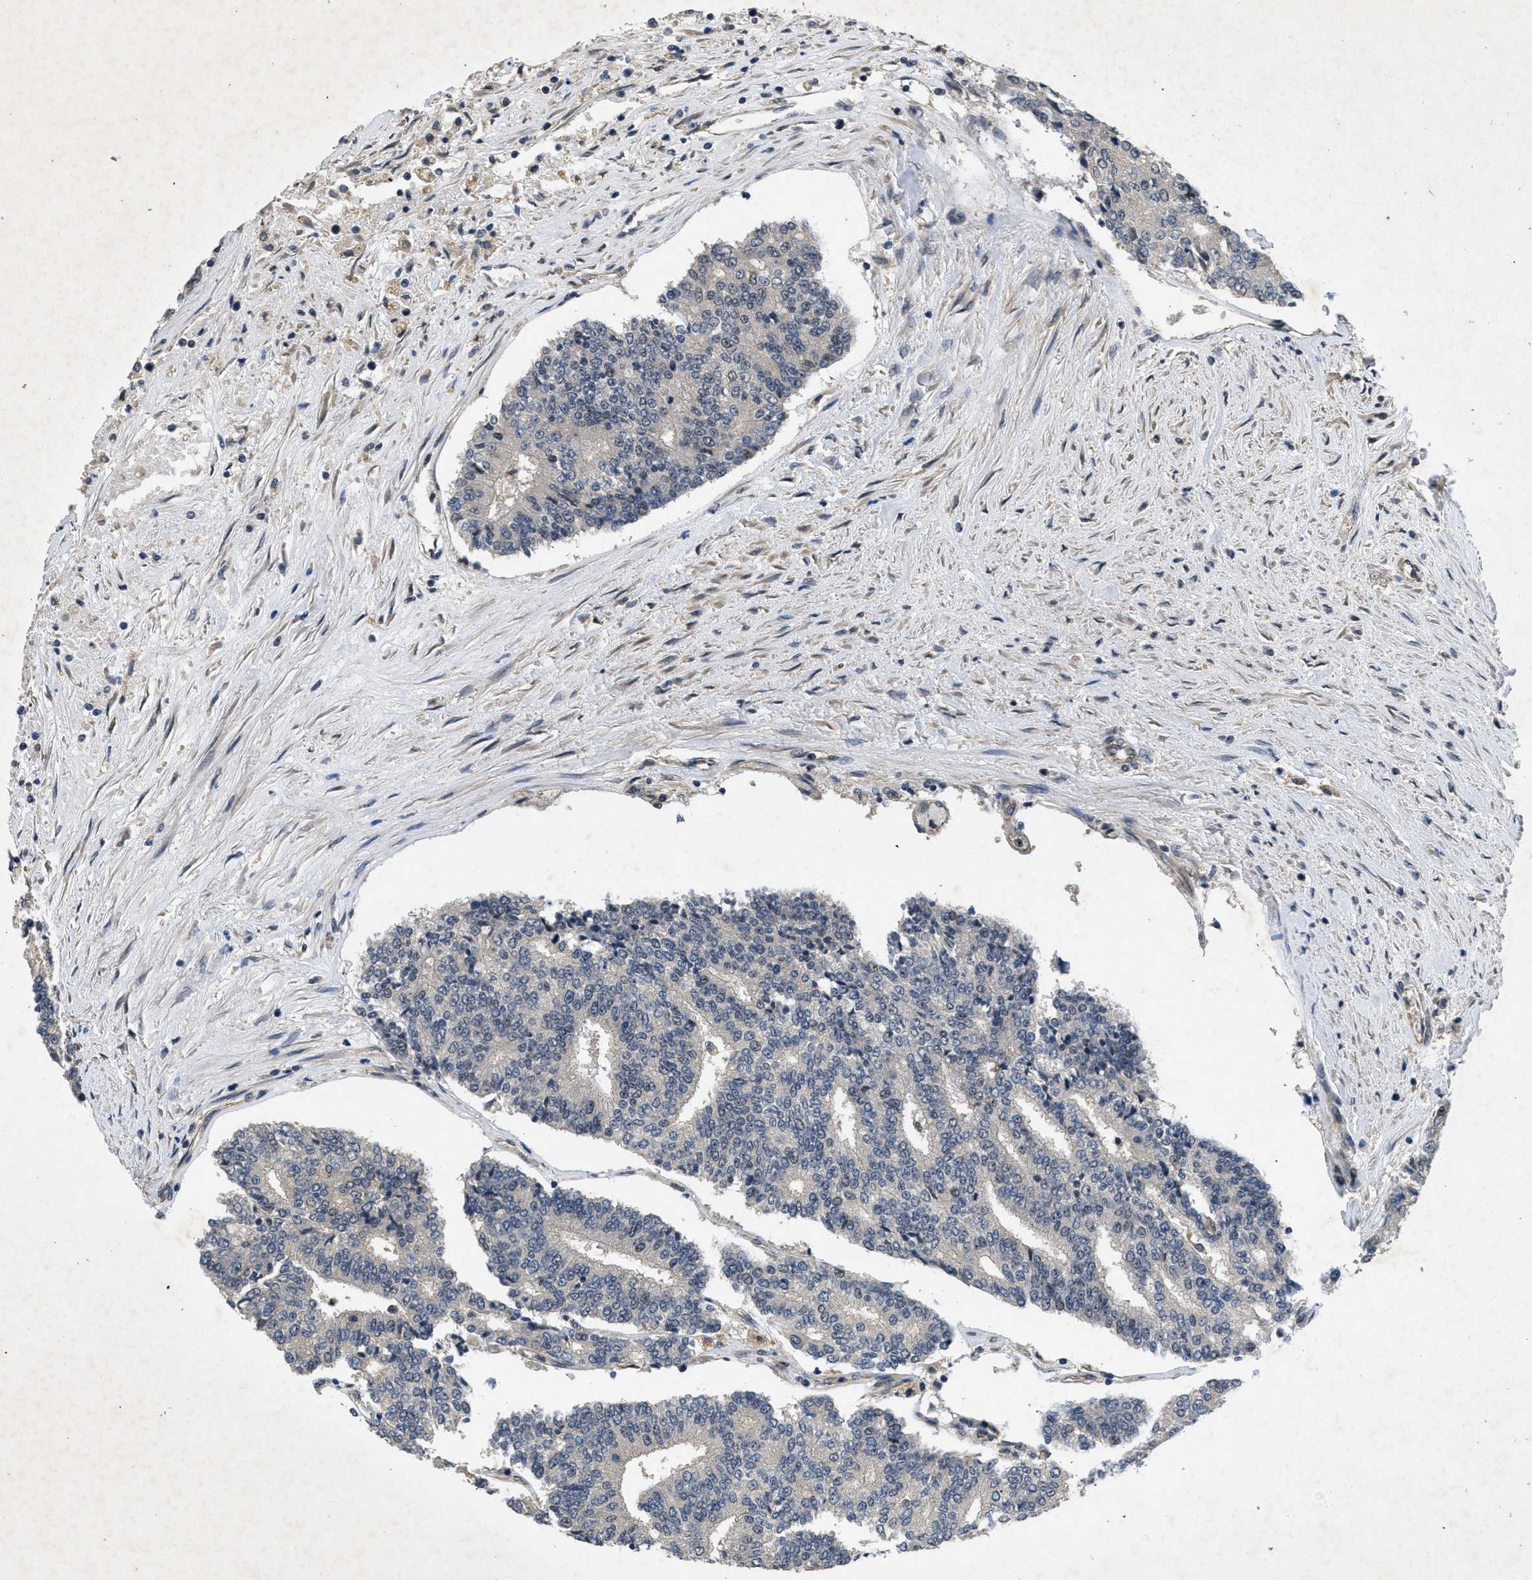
{"staining": {"intensity": "negative", "quantity": "none", "location": "none"}, "tissue": "prostate cancer", "cell_type": "Tumor cells", "image_type": "cancer", "snomed": [{"axis": "morphology", "description": "Normal tissue, NOS"}, {"axis": "morphology", "description": "Adenocarcinoma, High grade"}, {"axis": "topography", "description": "Prostate"}, {"axis": "topography", "description": "Seminal veicle"}], "caption": "IHC micrograph of neoplastic tissue: prostate cancer (high-grade adenocarcinoma) stained with DAB exhibits no significant protein staining in tumor cells. Nuclei are stained in blue.", "gene": "PAPOLG", "patient": {"sex": "male", "age": 55}}